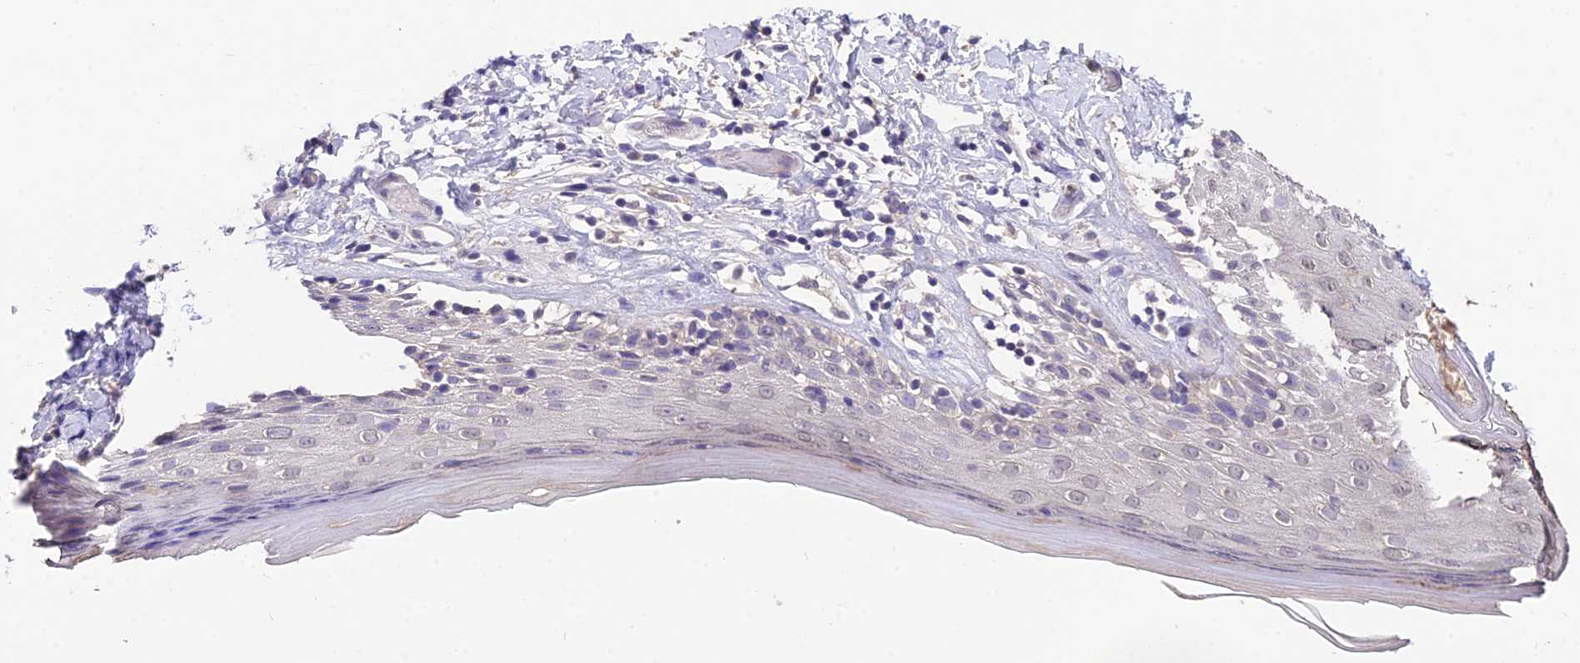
{"staining": {"intensity": "weak", "quantity": "<25%", "location": "cytoplasmic/membranous"}, "tissue": "skin", "cell_type": "Epidermal cells", "image_type": "normal", "snomed": [{"axis": "morphology", "description": "Normal tissue, NOS"}, {"axis": "topography", "description": "Adipose tissue"}, {"axis": "topography", "description": "Vascular tissue"}, {"axis": "topography", "description": "Vulva"}, {"axis": "topography", "description": "Peripheral nerve tissue"}], "caption": "This is an immunohistochemistry (IHC) image of normal human skin. There is no staining in epidermal cells.", "gene": "PGK1", "patient": {"sex": "female", "age": 86}}